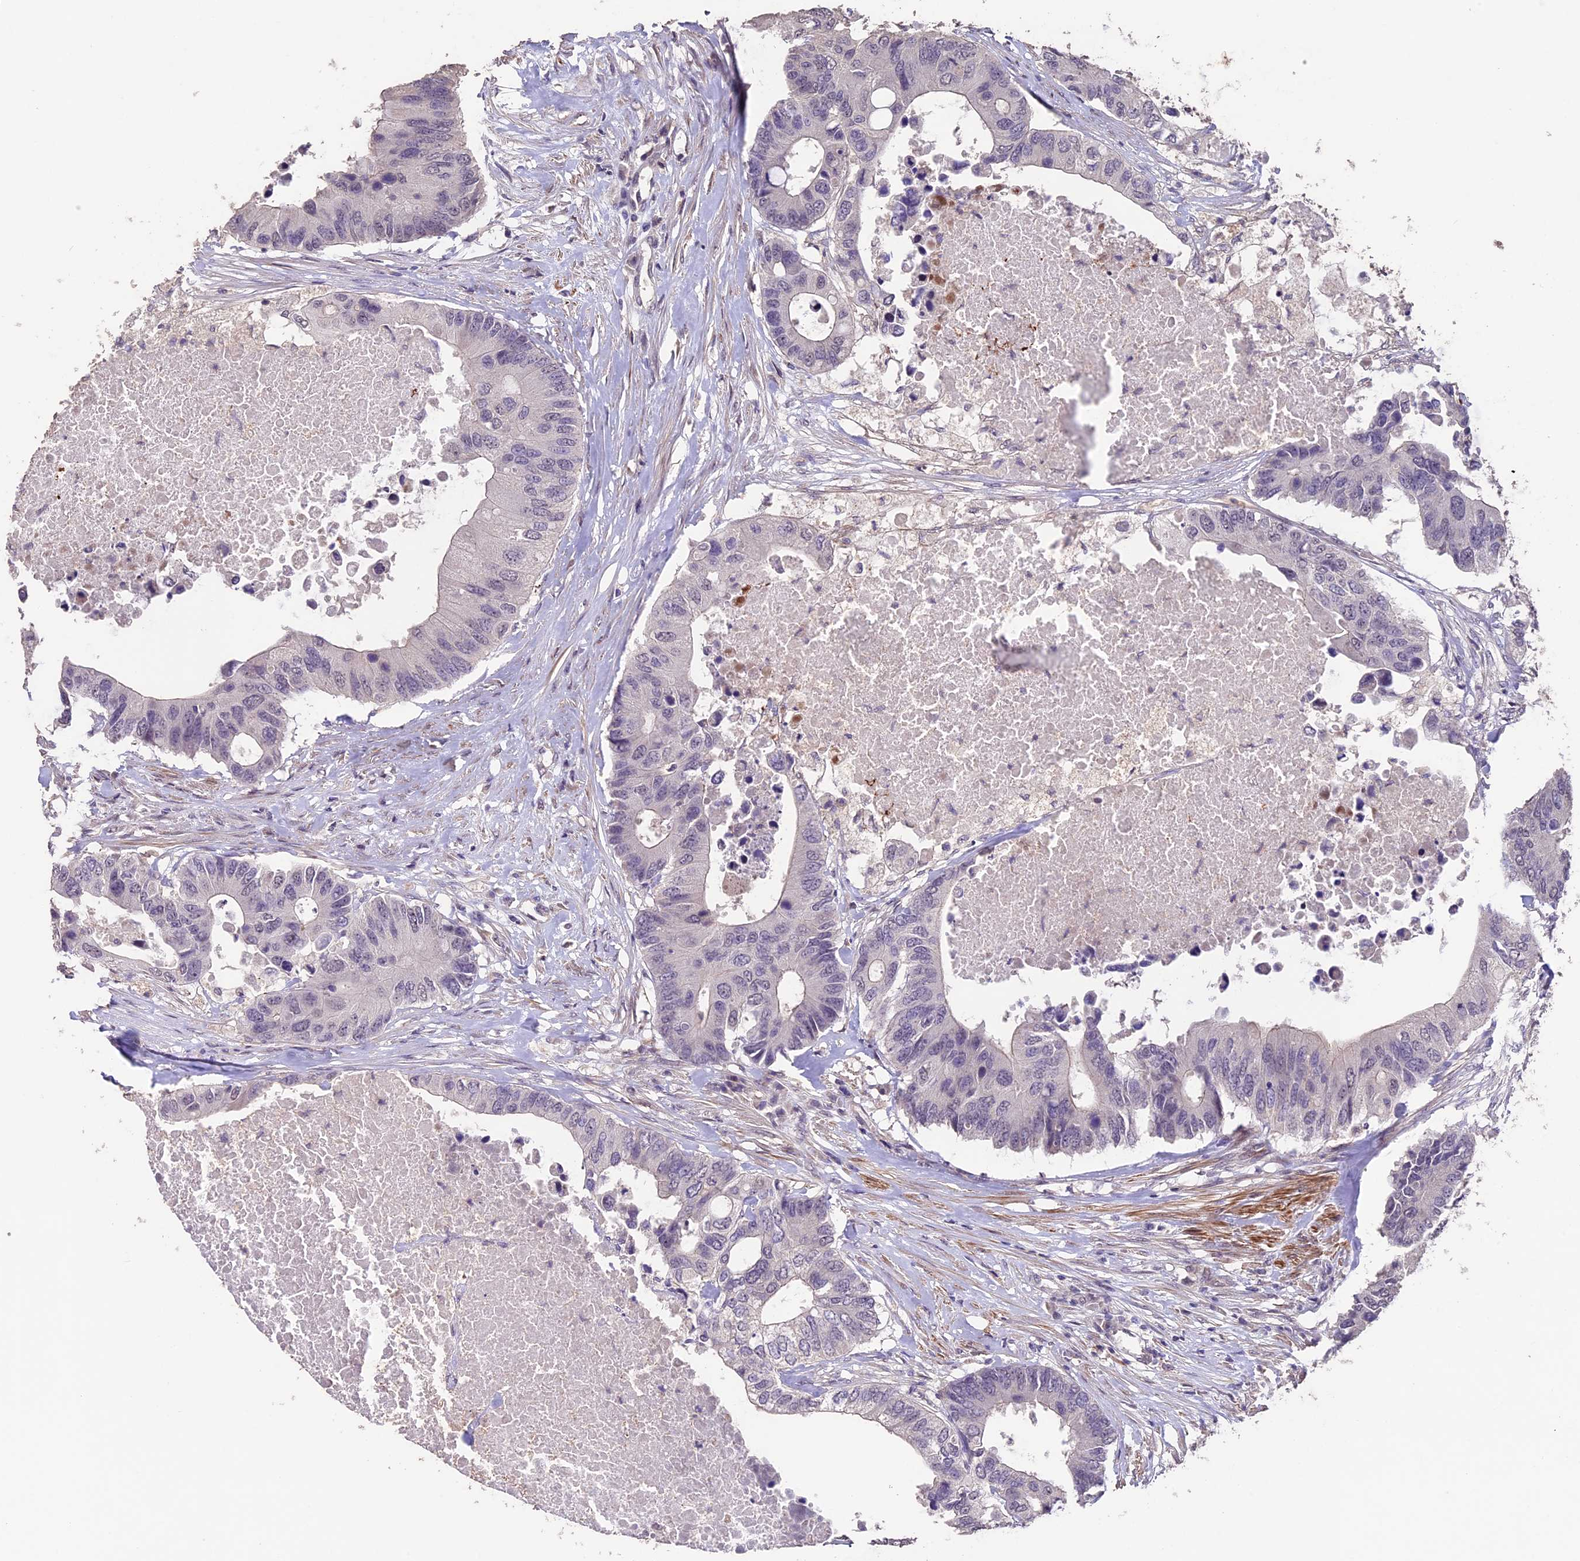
{"staining": {"intensity": "negative", "quantity": "none", "location": "none"}, "tissue": "colorectal cancer", "cell_type": "Tumor cells", "image_type": "cancer", "snomed": [{"axis": "morphology", "description": "Adenocarcinoma, NOS"}, {"axis": "topography", "description": "Colon"}], "caption": "Immunohistochemical staining of colorectal cancer (adenocarcinoma) shows no significant expression in tumor cells. Nuclei are stained in blue.", "gene": "GNB5", "patient": {"sex": "male", "age": 71}}